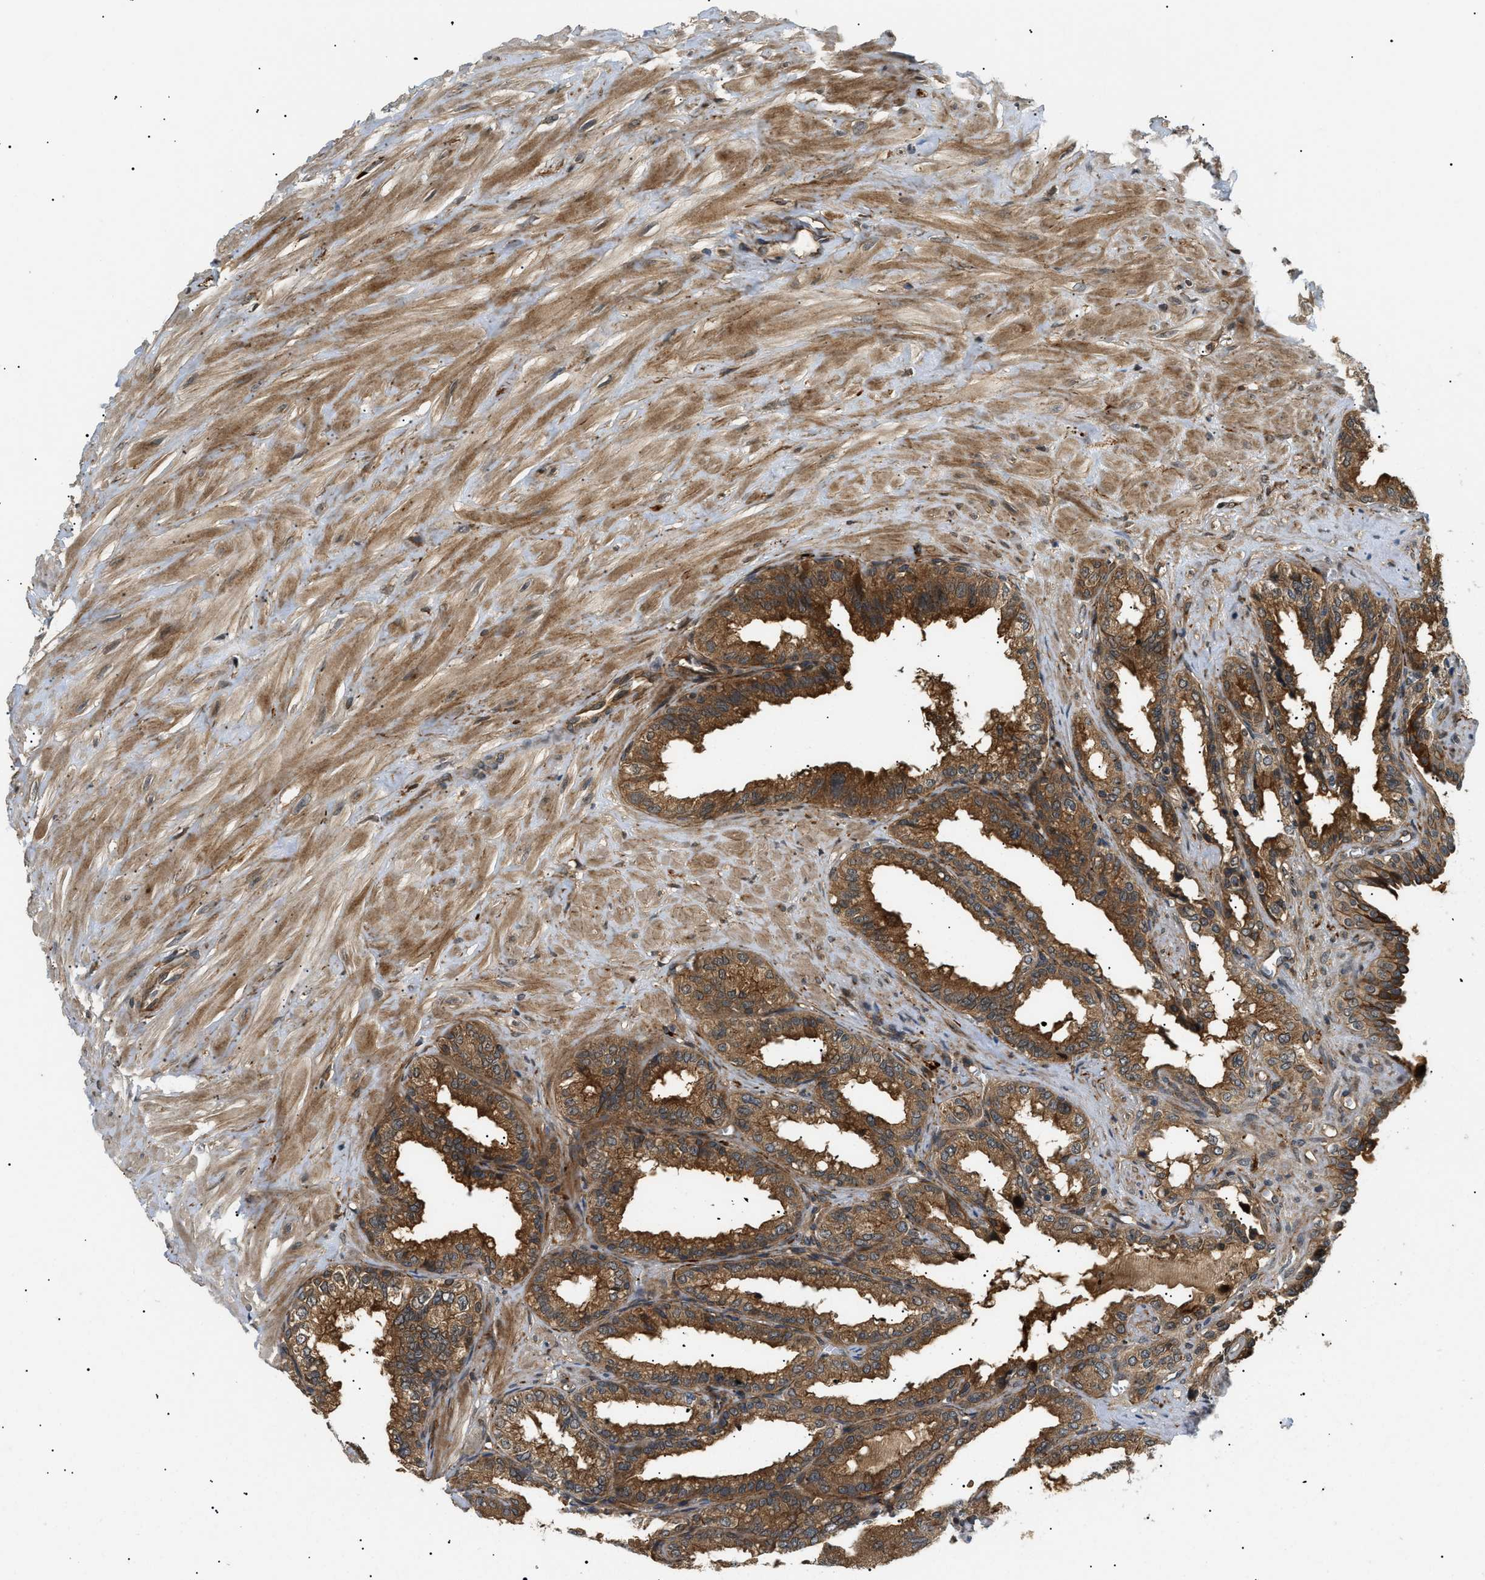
{"staining": {"intensity": "strong", "quantity": ">75%", "location": "cytoplasmic/membranous"}, "tissue": "seminal vesicle", "cell_type": "Glandular cells", "image_type": "normal", "snomed": [{"axis": "morphology", "description": "Normal tissue, NOS"}, {"axis": "topography", "description": "Seminal veicle"}], "caption": "A brown stain highlights strong cytoplasmic/membranous staining of a protein in glandular cells of benign human seminal vesicle.", "gene": "ATP6AP1", "patient": {"sex": "male", "age": 64}}